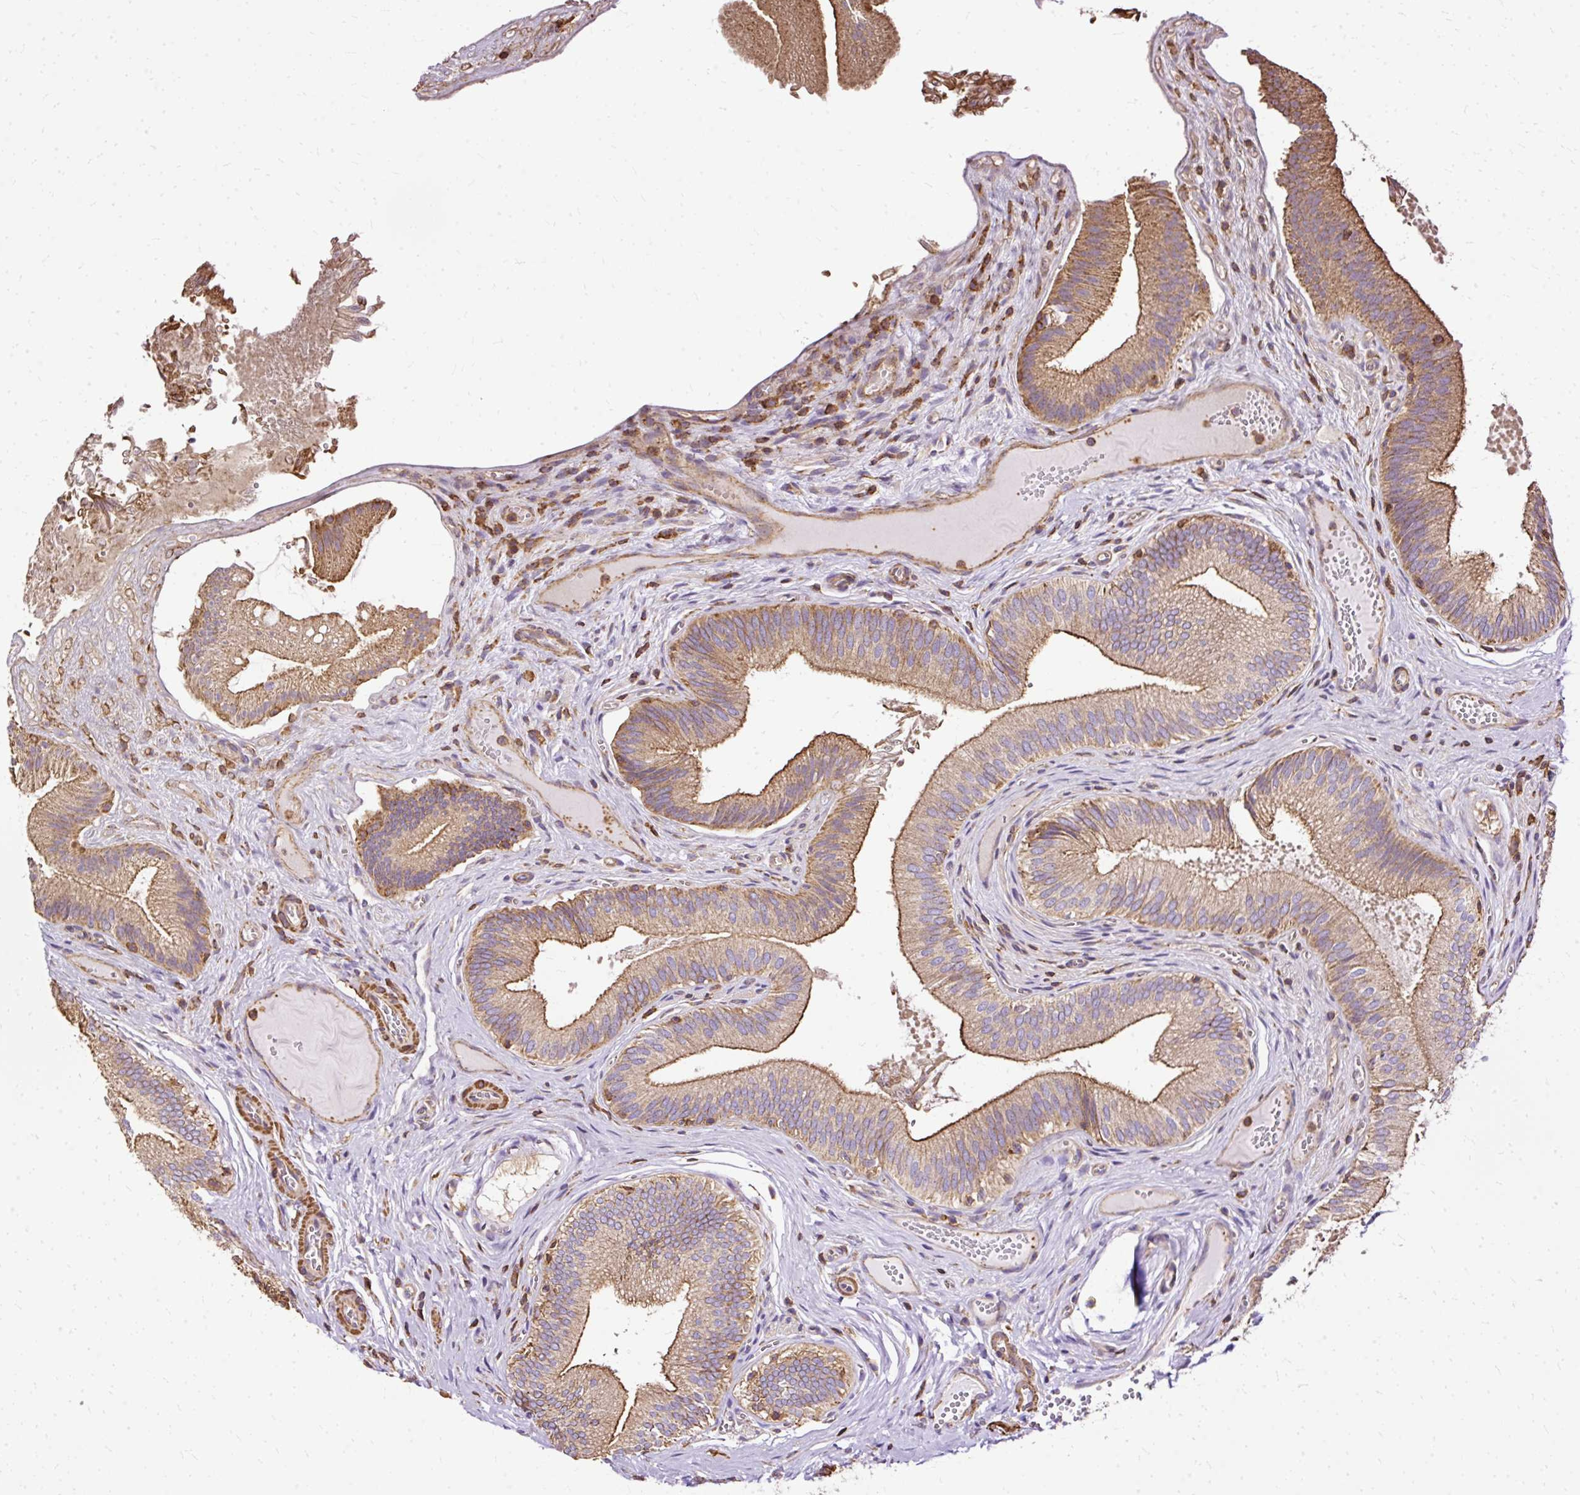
{"staining": {"intensity": "moderate", "quantity": ">75%", "location": "cytoplasmic/membranous"}, "tissue": "gallbladder", "cell_type": "Glandular cells", "image_type": "normal", "snomed": [{"axis": "morphology", "description": "Normal tissue, NOS"}, {"axis": "topography", "description": "Gallbladder"}], "caption": "IHC image of normal gallbladder stained for a protein (brown), which demonstrates medium levels of moderate cytoplasmic/membranous expression in about >75% of glandular cells.", "gene": "KLHL11", "patient": {"sex": "male", "age": 17}}